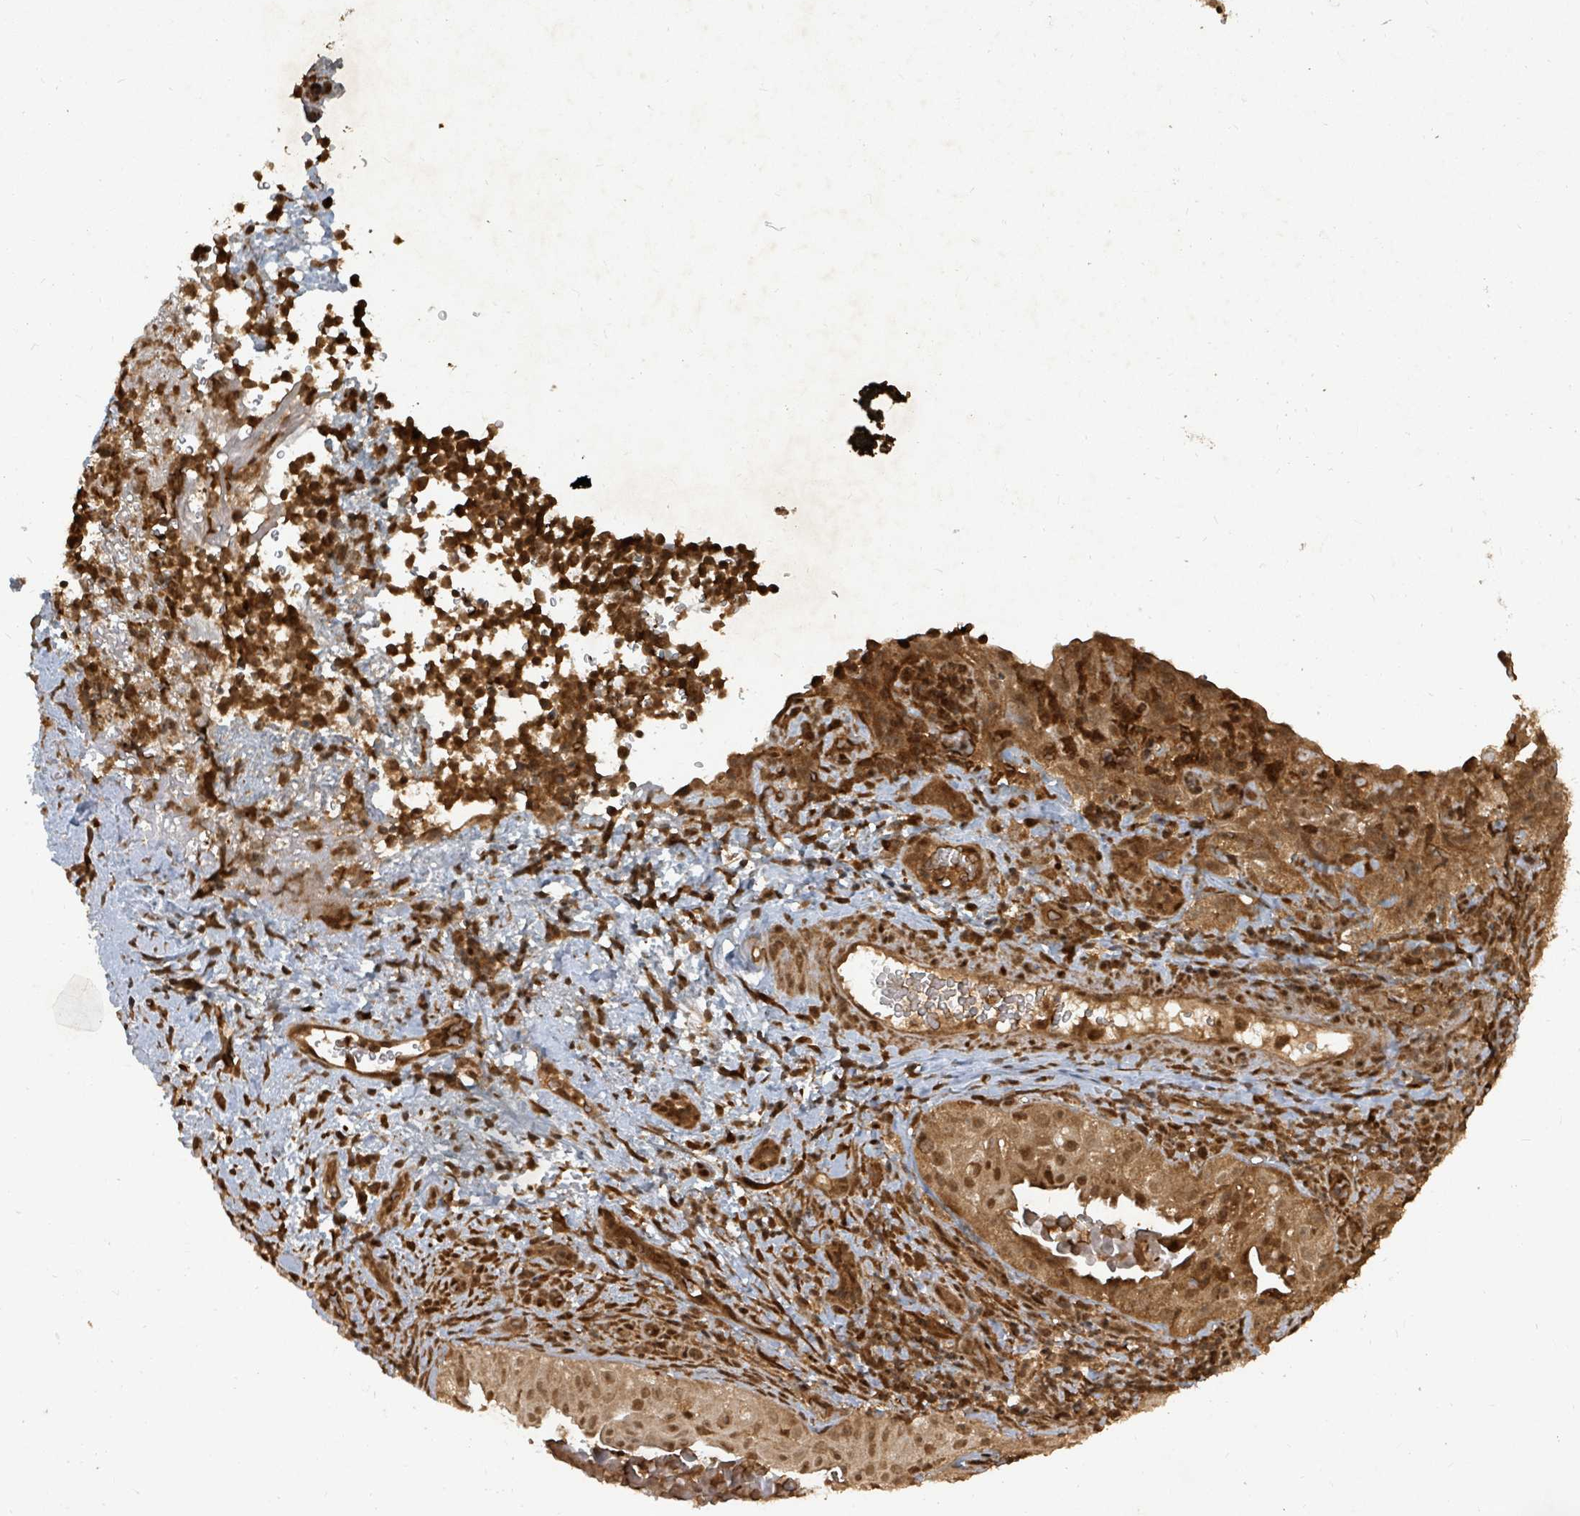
{"staining": {"intensity": "strong", "quantity": ">75%", "location": "cytoplasmic/membranous,nuclear"}, "tissue": "cervical cancer", "cell_type": "Tumor cells", "image_type": "cancer", "snomed": [{"axis": "morphology", "description": "Squamous cell carcinoma, NOS"}, {"axis": "topography", "description": "Cervix"}], "caption": "Protein staining of cervical cancer tissue displays strong cytoplasmic/membranous and nuclear positivity in approximately >75% of tumor cells.", "gene": "KDM4E", "patient": {"sex": "female", "age": 52}}